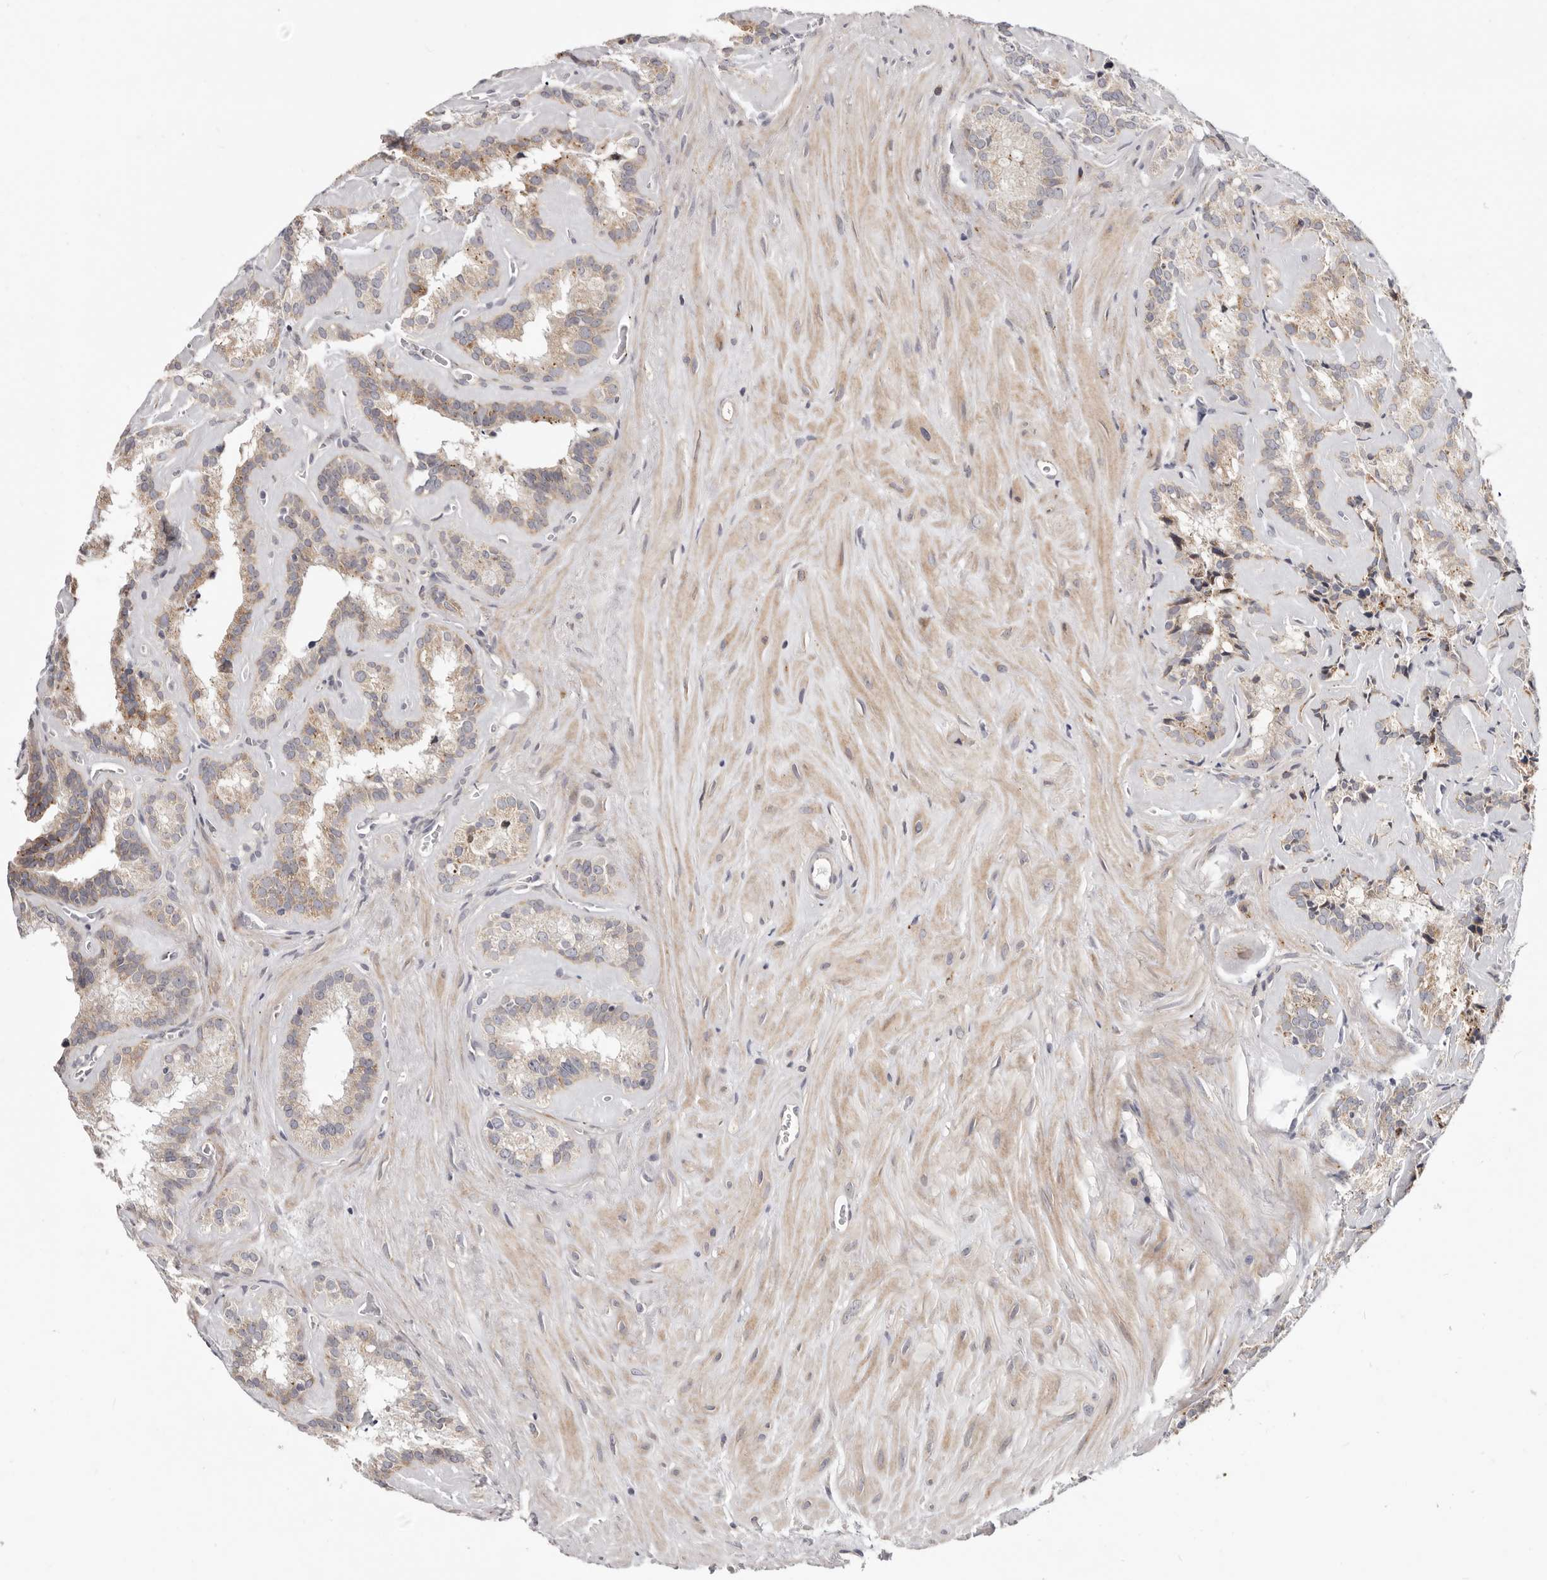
{"staining": {"intensity": "moderate", "quantity": "25%-75%", "location": "cytoplasmic/membranous"}, "tissue": "seminal vesicle", "cell_type": "Glandular cells", "image_type": "normal", "snomed": [{"axis": "morphology", "description": "Normal tissue, NOS"}, {"axis": "topography", "description": "Prostate"}, {"axis": "topography", "description": "Seminal veicle"}], "caption": "The histopathology image exhibits staining of unremarkable seminal vesicle, revealing moderate cytoplasmic/membranous protein staining (brown color) within glandular cells.", "gene": "TOR3A", "patient": {"sex": "male", "age": 59}}